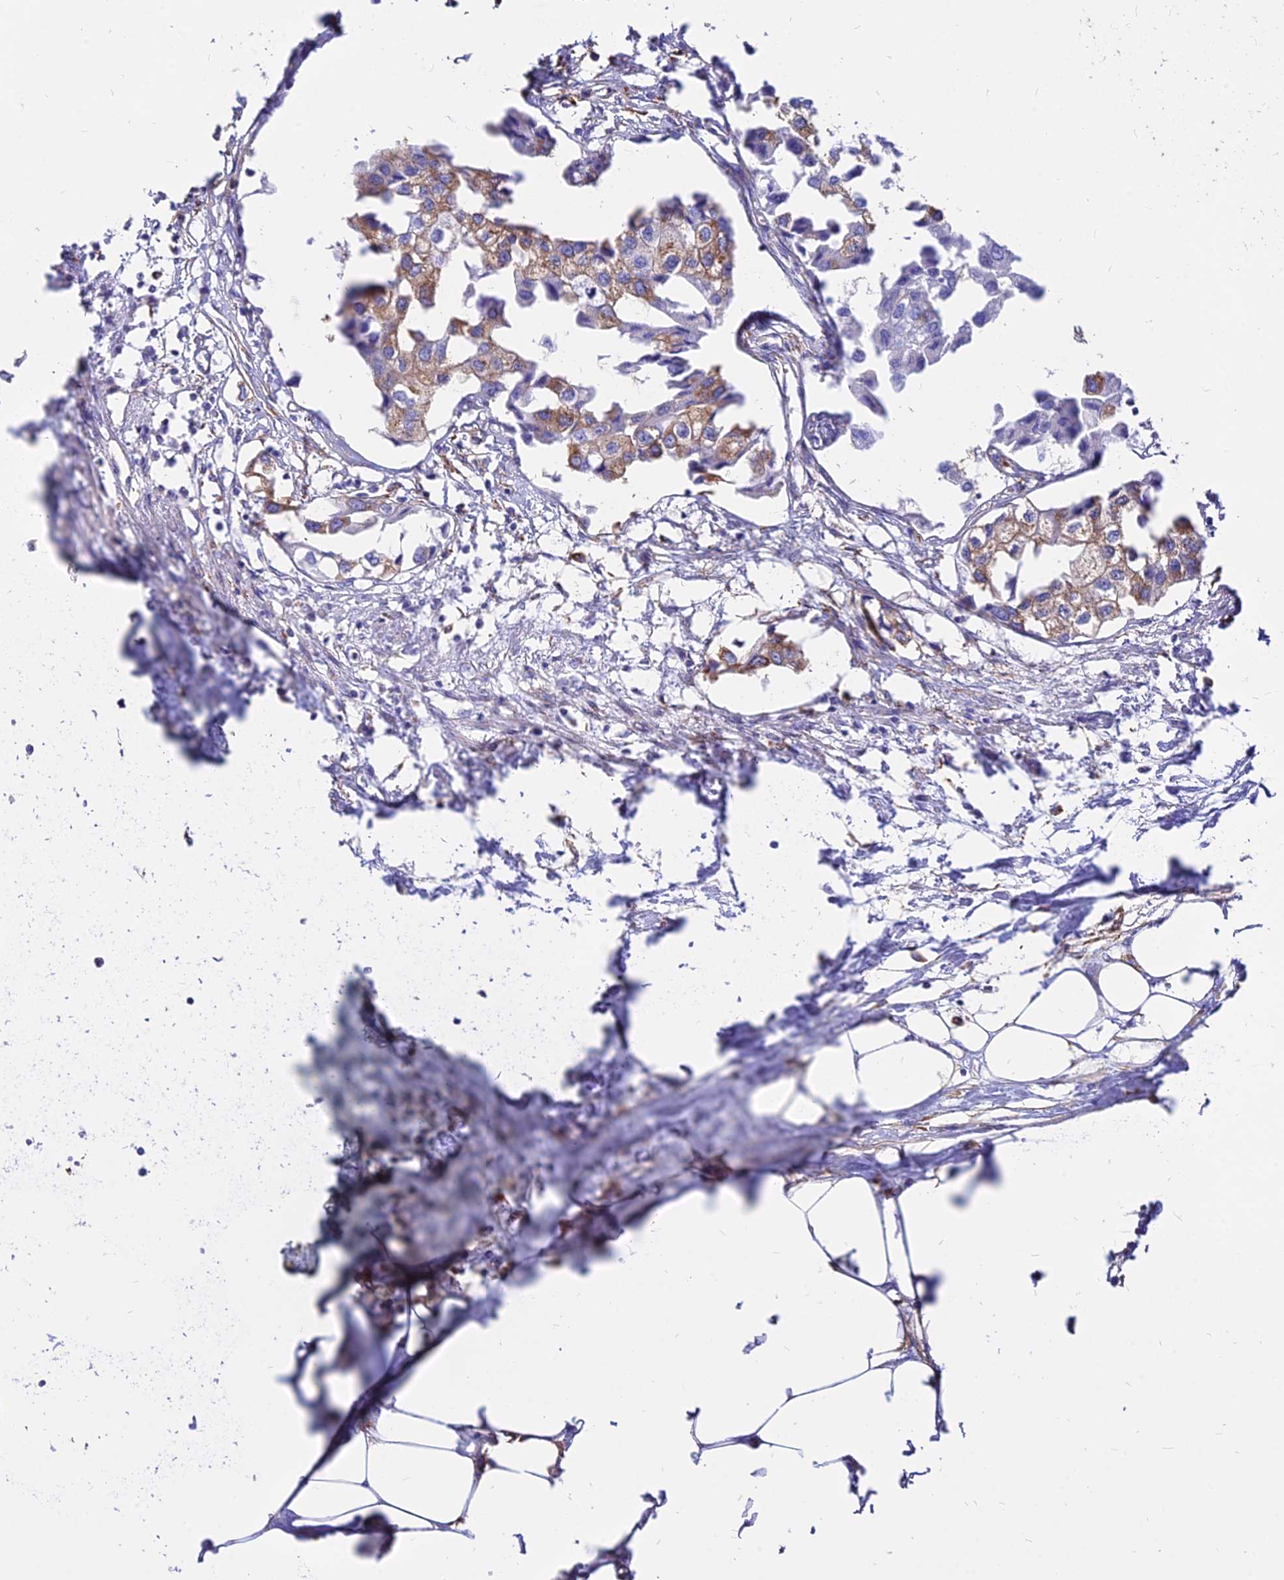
{"staining": {"intensity": "weak", "quantity": ">75%", "location": "cytoplasmic/membranous"}, "tissue": "urothelial cancer", "cell_type": "Tumor cells", "image_type": "cancer", "snomed": [{"axis": "morphology", "description": "Urothelial carcinoma, High grade"}, {"axis": "topography", "description": "Urinary bladder"}], "caption": "Tumor cells display weak cytoplasmic/membranous positivity in approximately >75% of cells in high-grade urothelial carcinoma.", "gene": "AGTRAP", "patient": {"sex": "male", "age": 64}}